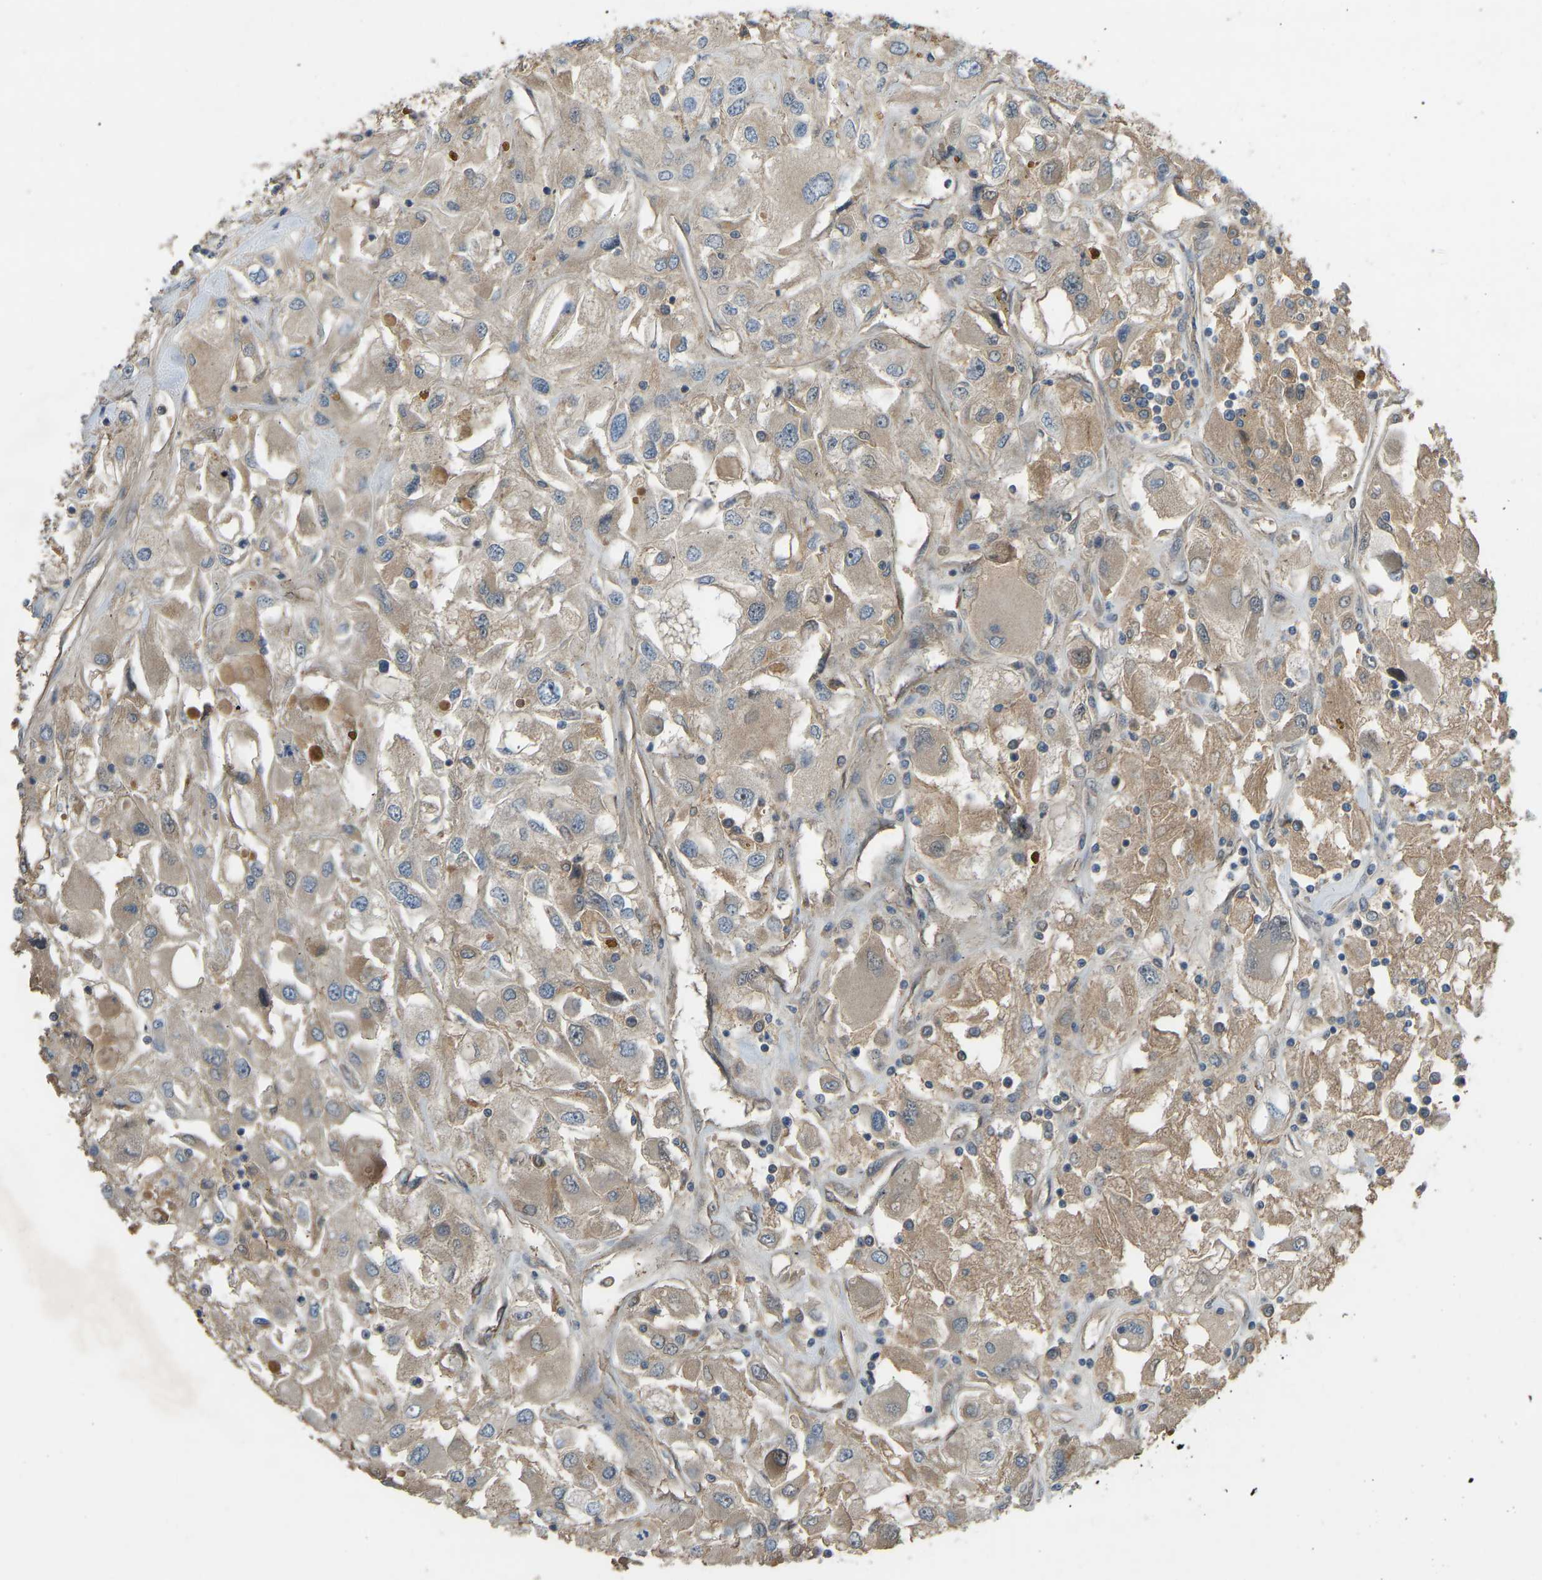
{"staining": {"intensity": "moderate", "quantity": ">75%", "location": "cytoplasmic/membranous"}, "tissue": "renal cancer", "cell_type": "Tumor cells", "image_type": "cancer", "snomed": [{"axis": "morphology", "description": "Adenocarcinoma, NOS"}, {"axis": "topography", "description": "Kidney"}], "caption": "A brown stain highlights moderate cytoplasmic/membranous positivity of a protein in human adenocarcinoma (renal) tumor cells. The staining was performed using DAB to visualize the protein expression in brown, while the nuclei were stained in blue with hematoxylin (Magnification: 20x).", "gene": "ZNF71", "patient": {"sex": "female", "age": 52}}